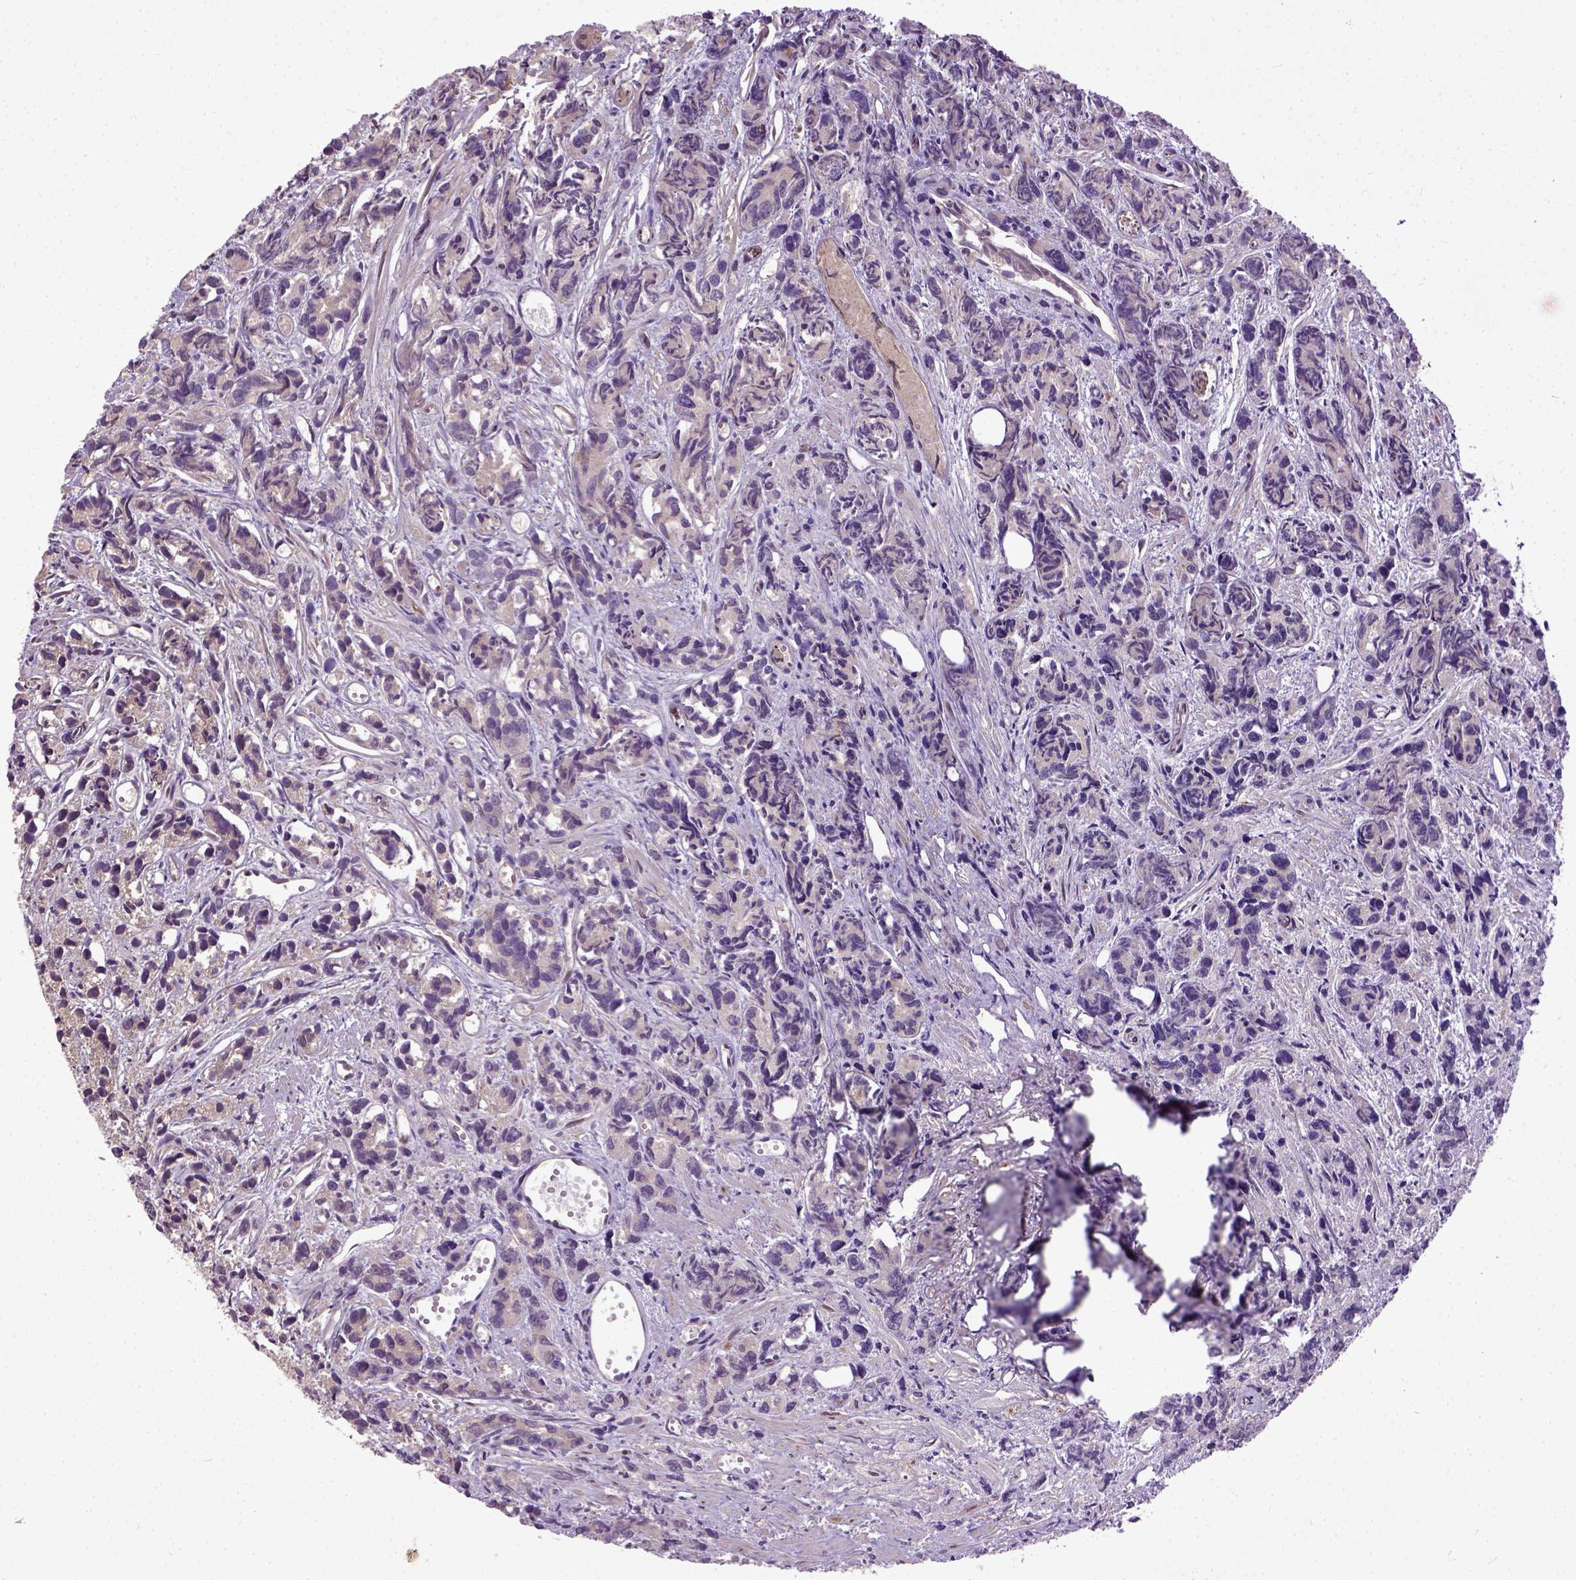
{"staining": {"intensity": "moderate", "quantity": "<25%", "location": "cytoplasmic/membranous,nuclear"}, "tissue": "prostate cancer", "cell_type": "Tumor cells", "image_type": "cancer", "snomed": [{"axis": "morphology", "description": "Adenocarcinoma, High grade"}, {"axis": "topography", "description": "Prostate"}], "caption": "The photomicrograph demonstrates staining of prostate high-grade adenocarcinoma, revealing moderate cytoplasmic/membranous and nuclear protein expression (brown color) within tumor cells.", "gene": "UBA3", "patient": {"sex": "male", "age": 77}}